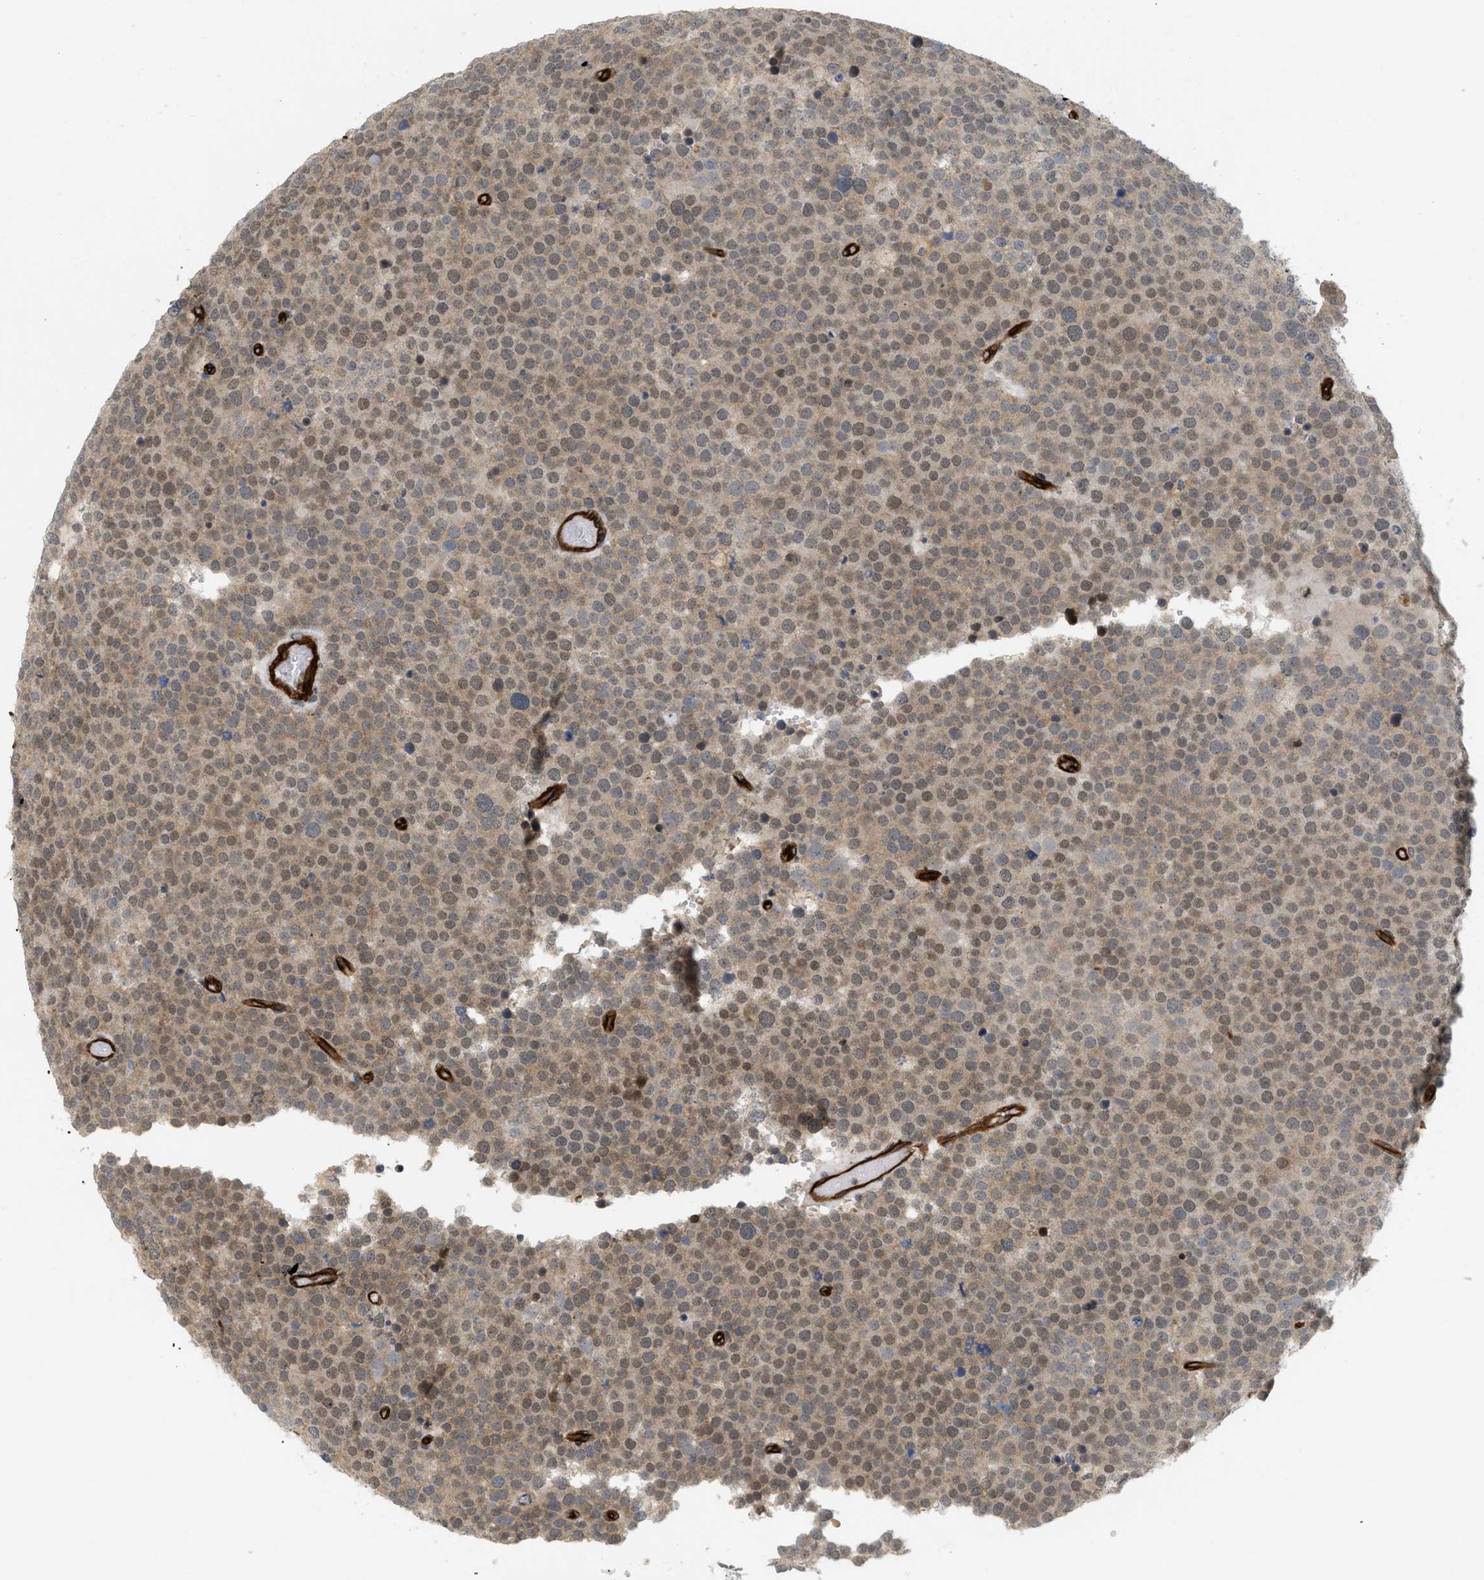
{"staining": {"intensity": "moderate", "quantity": ">75%", "location": "cytoplasmic/membranous"}, "tissue": "testis cancer", "cell_type": "Tumor cells", "image_type": "cancer", "snomed": [{"axis": "morphology", "description": "Normal tissue, NOS"}, {"axis": "morphology", "description": "Seminoma, NOS"}, {"axis": "topography", "description": "Testis"}], "caption": "Immunohistochemical staining of human testis seminoma shows medium levels of moderate cytoplasmic/membranous protein expression in approximately >75% of tumor cells.", "gene": "PALMD", "patient": {"sex": "male", "age": 71}}